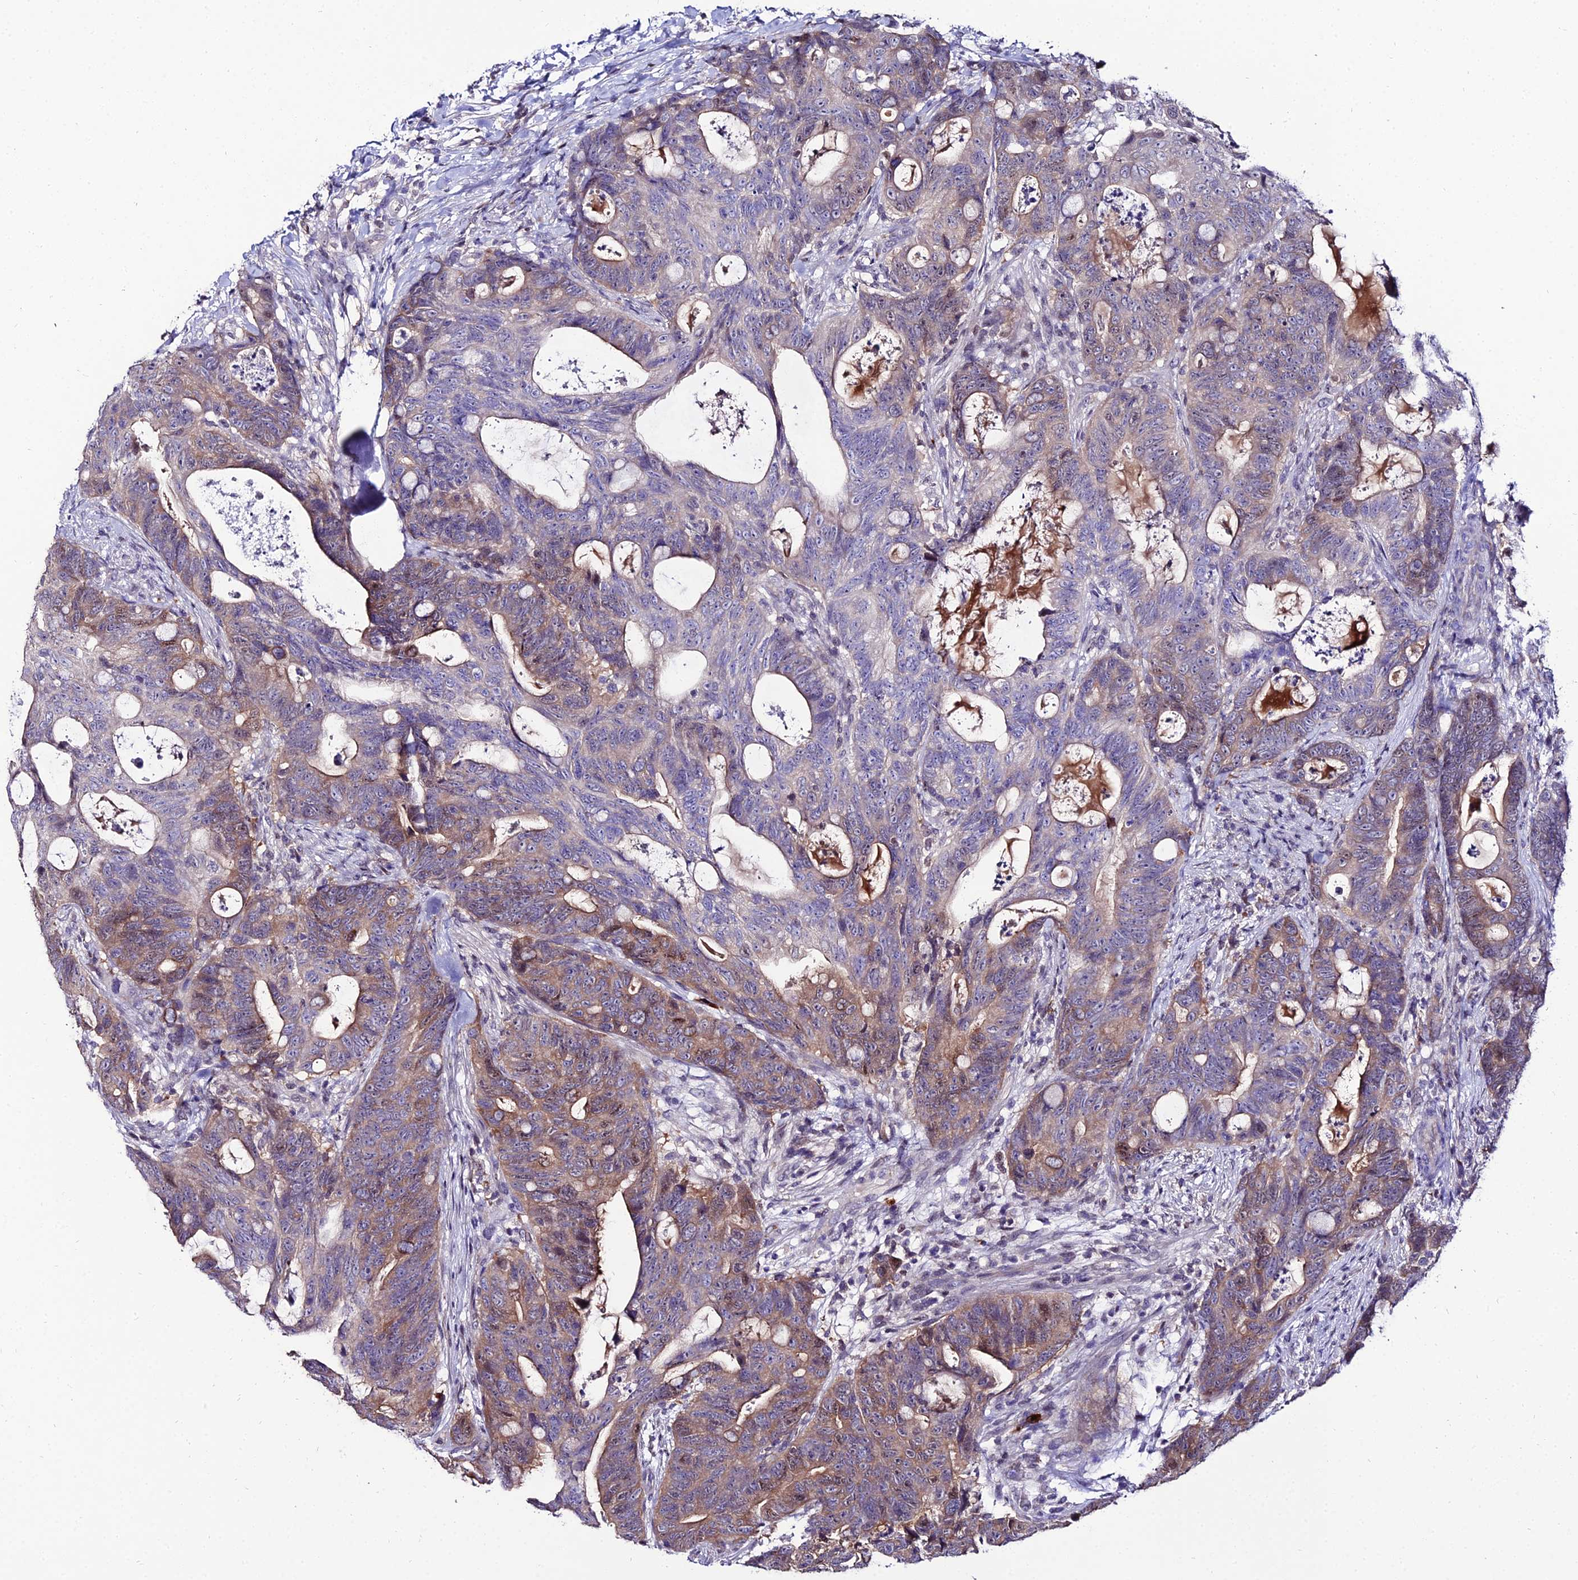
{"staining": {"intensity": "moderate", "quantity": "25%-75%", "location": "cytoplasmic/membranous,nuclear"}, "tissue": "colorectal cancer", "cell_type": "Tumor cells", "image_type": "cancer", "snomed": [{"axis": "morphology", "description": "Adenocarcinoma, NOS"}, {"axis": "topography", "description": "Colon"}], "caption": "Moderate cytoplasmic/membranous and nuclear positivity for a protein is present in approximately 25%-75% of tumor cells of colorectal cancer using IHC.", "gene": "SHQ1", "patient": {"sex": "female", "age": 82}}